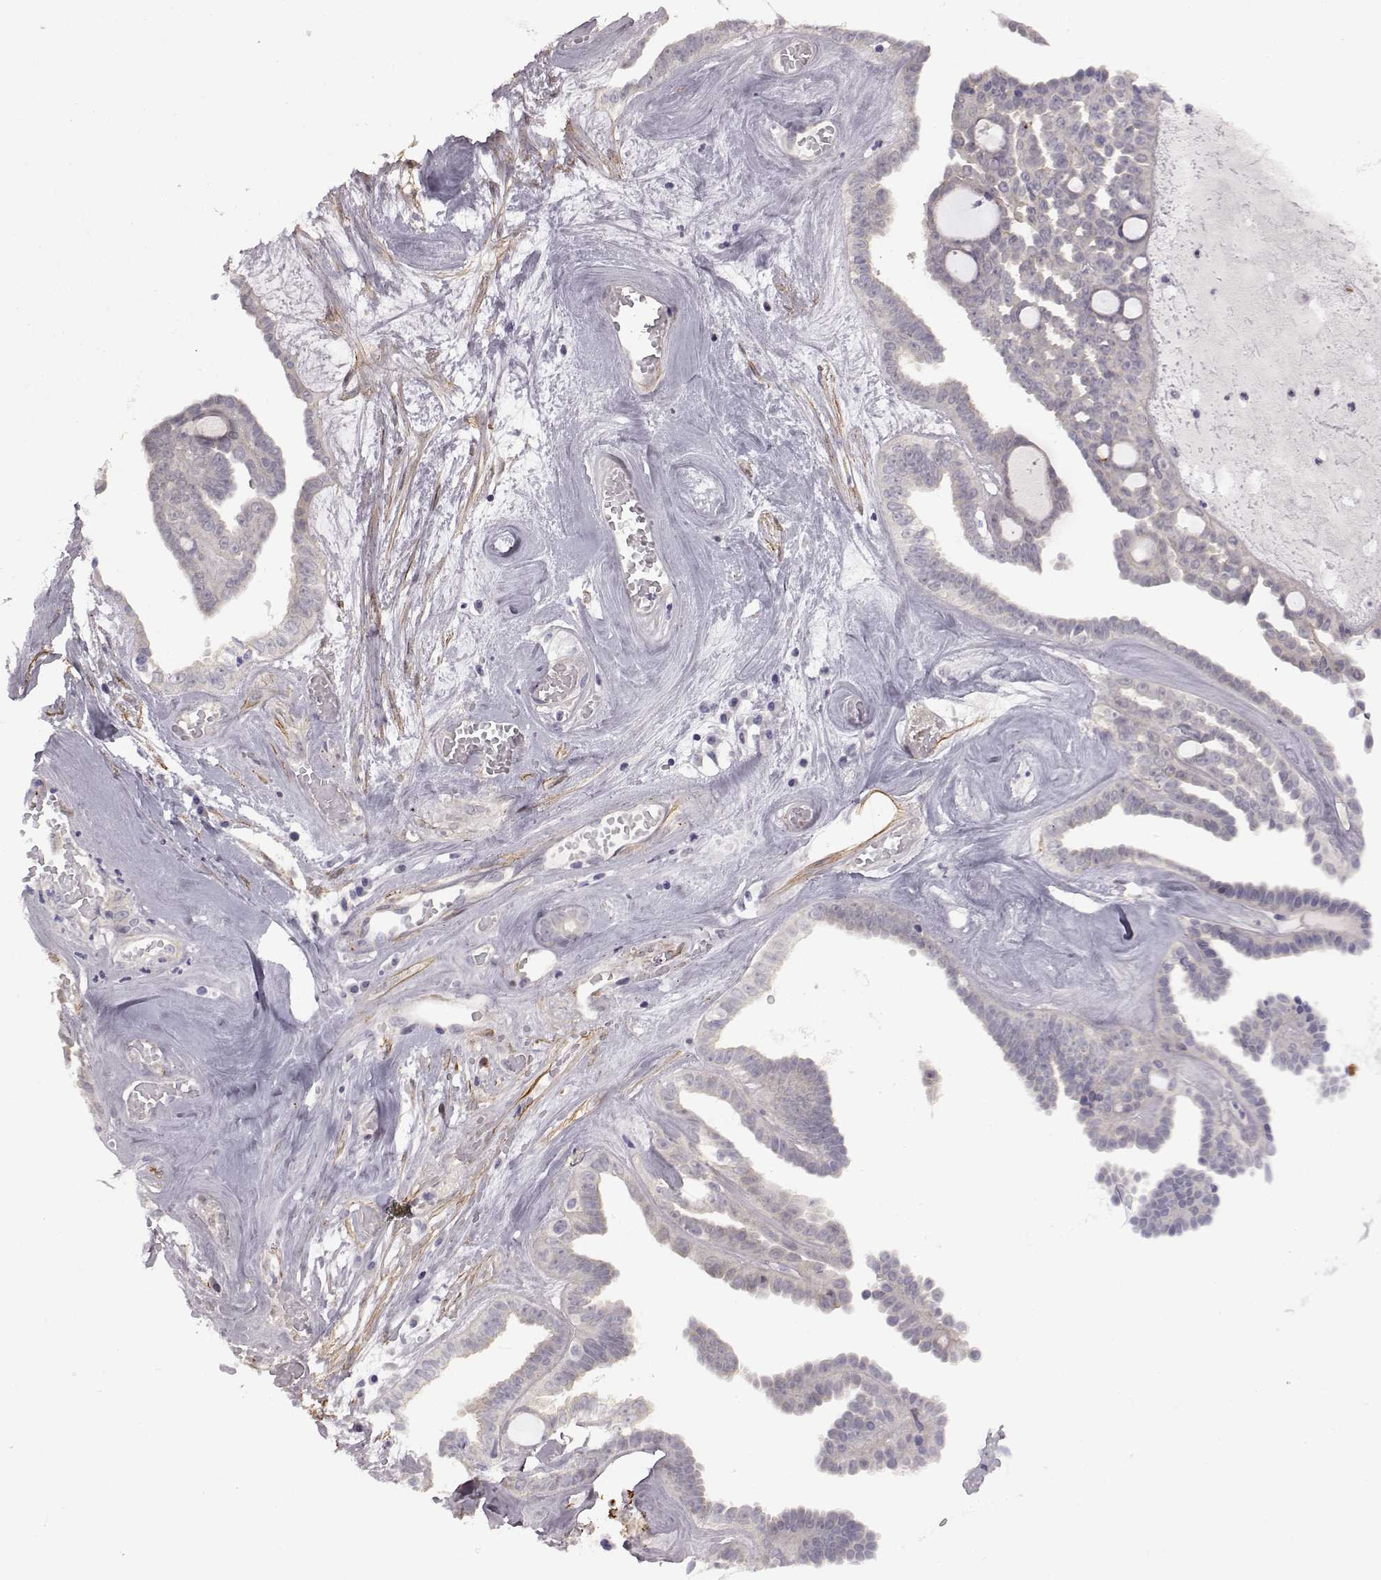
{"staining": {"intensity": "negative", "quantity": "none", "location": "none"}, "tissue": "ovarian cancer", "cell_type": "Tumor cells", "image_type": "cancer", "snomed": [{"axis": "morphology", "description": "Cystadenocarcinoma, serous, NOS"}, {"axis": "topography", "description": "Ovary"}], "caption": "There is no significant staining in tumor cells of ovarian serous cystadenocarcinoma.", "gene": "SYNPO2", "patient": {"sex": "female", "age": 71}}